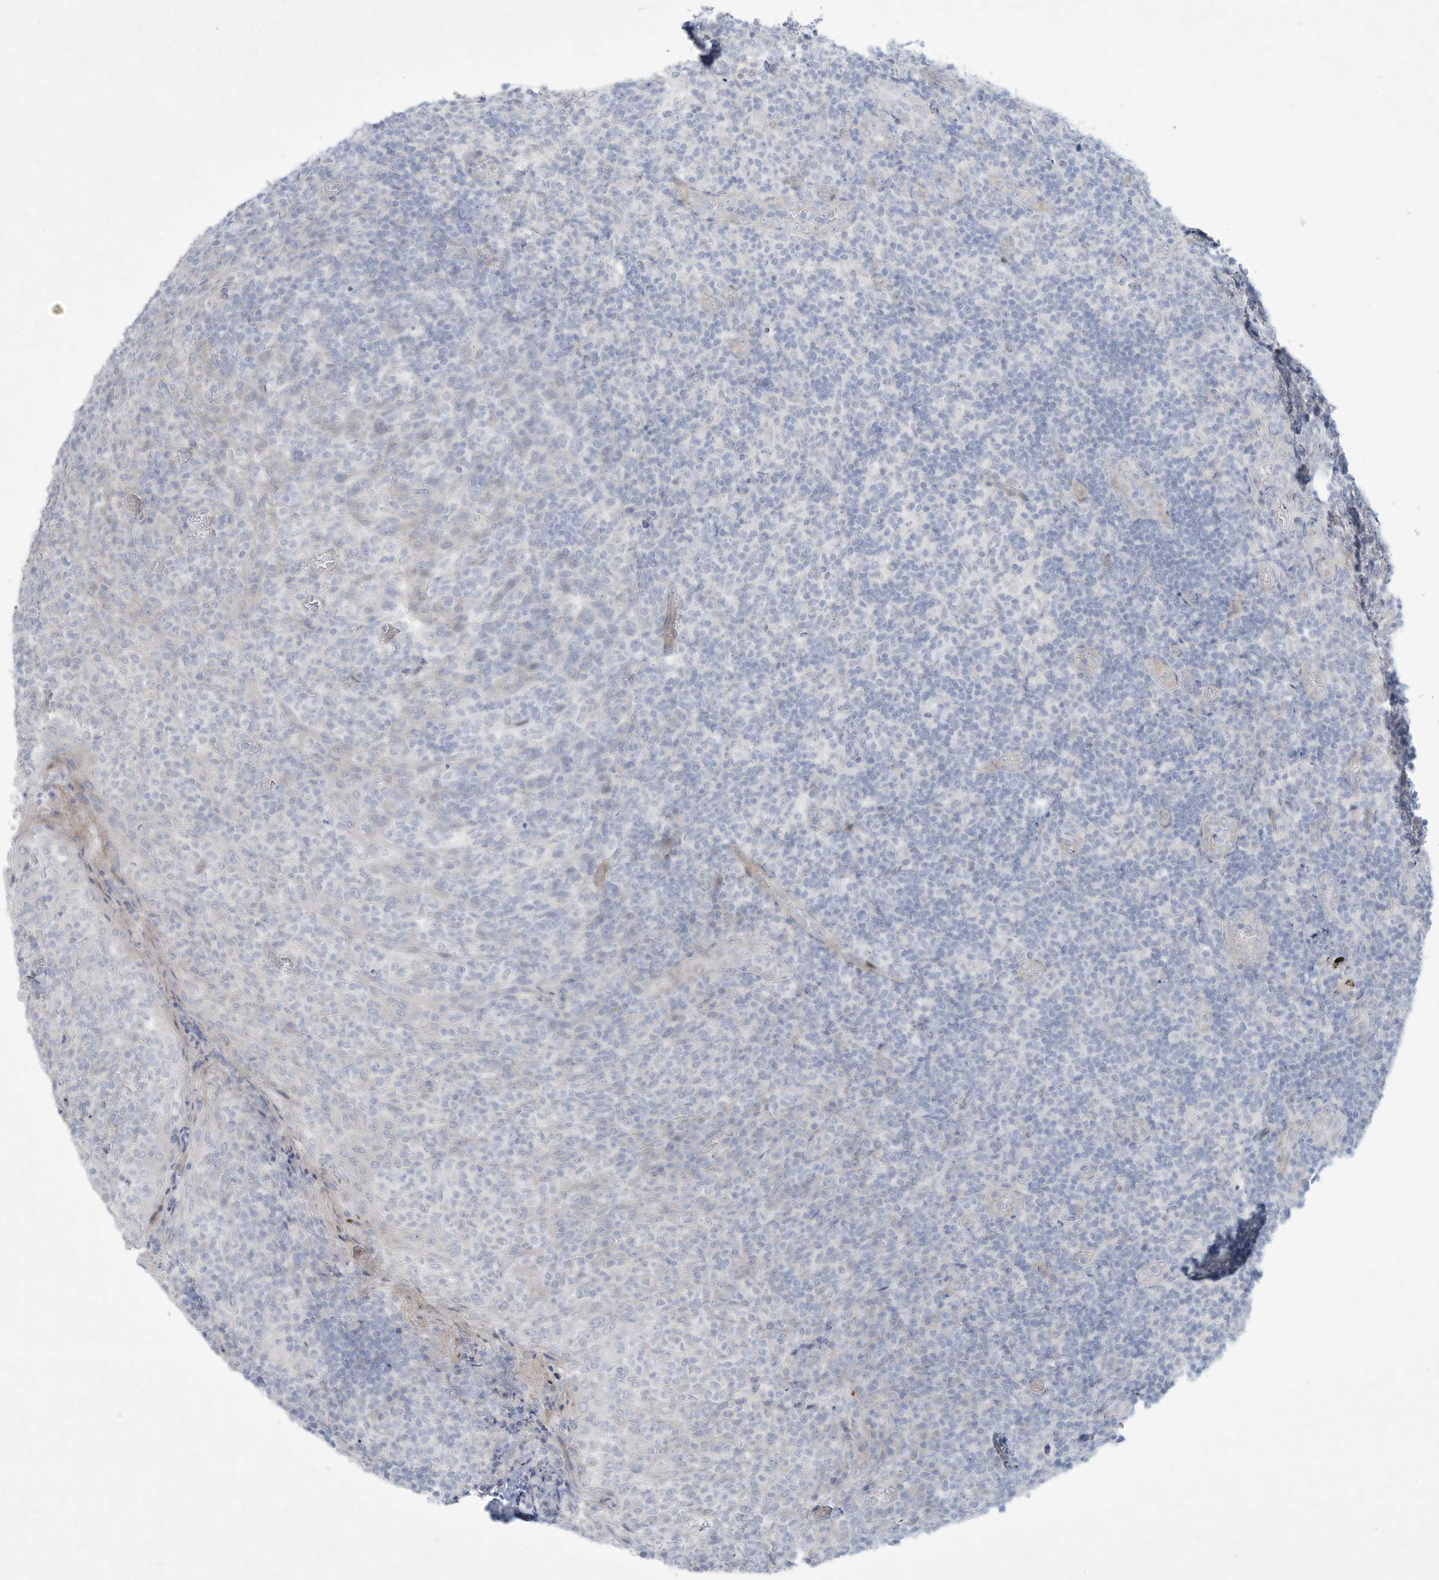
{"staining": {"intensity": "negative", "quantity": "none", "location": "none"}, "tissue": "tonsil", "cell_type": "Germinal center cells", "image_type": "normal", "snomed": [{"axis": "morphology", "description": "Normal tissue, NOS"}, {"axis": "topography", "description": "Tonsil"}], "caption": "Immunohistochemistry (IHC) photomicrograph of normal tonsil: tonsil stained with DAB demonstrates no significant protein expression in germinal center cells. The staining is performed using DAB (3,3'-diaminobenzidine) brown chromogen with nuclei counter-stained in using hematoxylin.", "gene": "PAX6", "patient": {"sex": "female", "age": 19}}